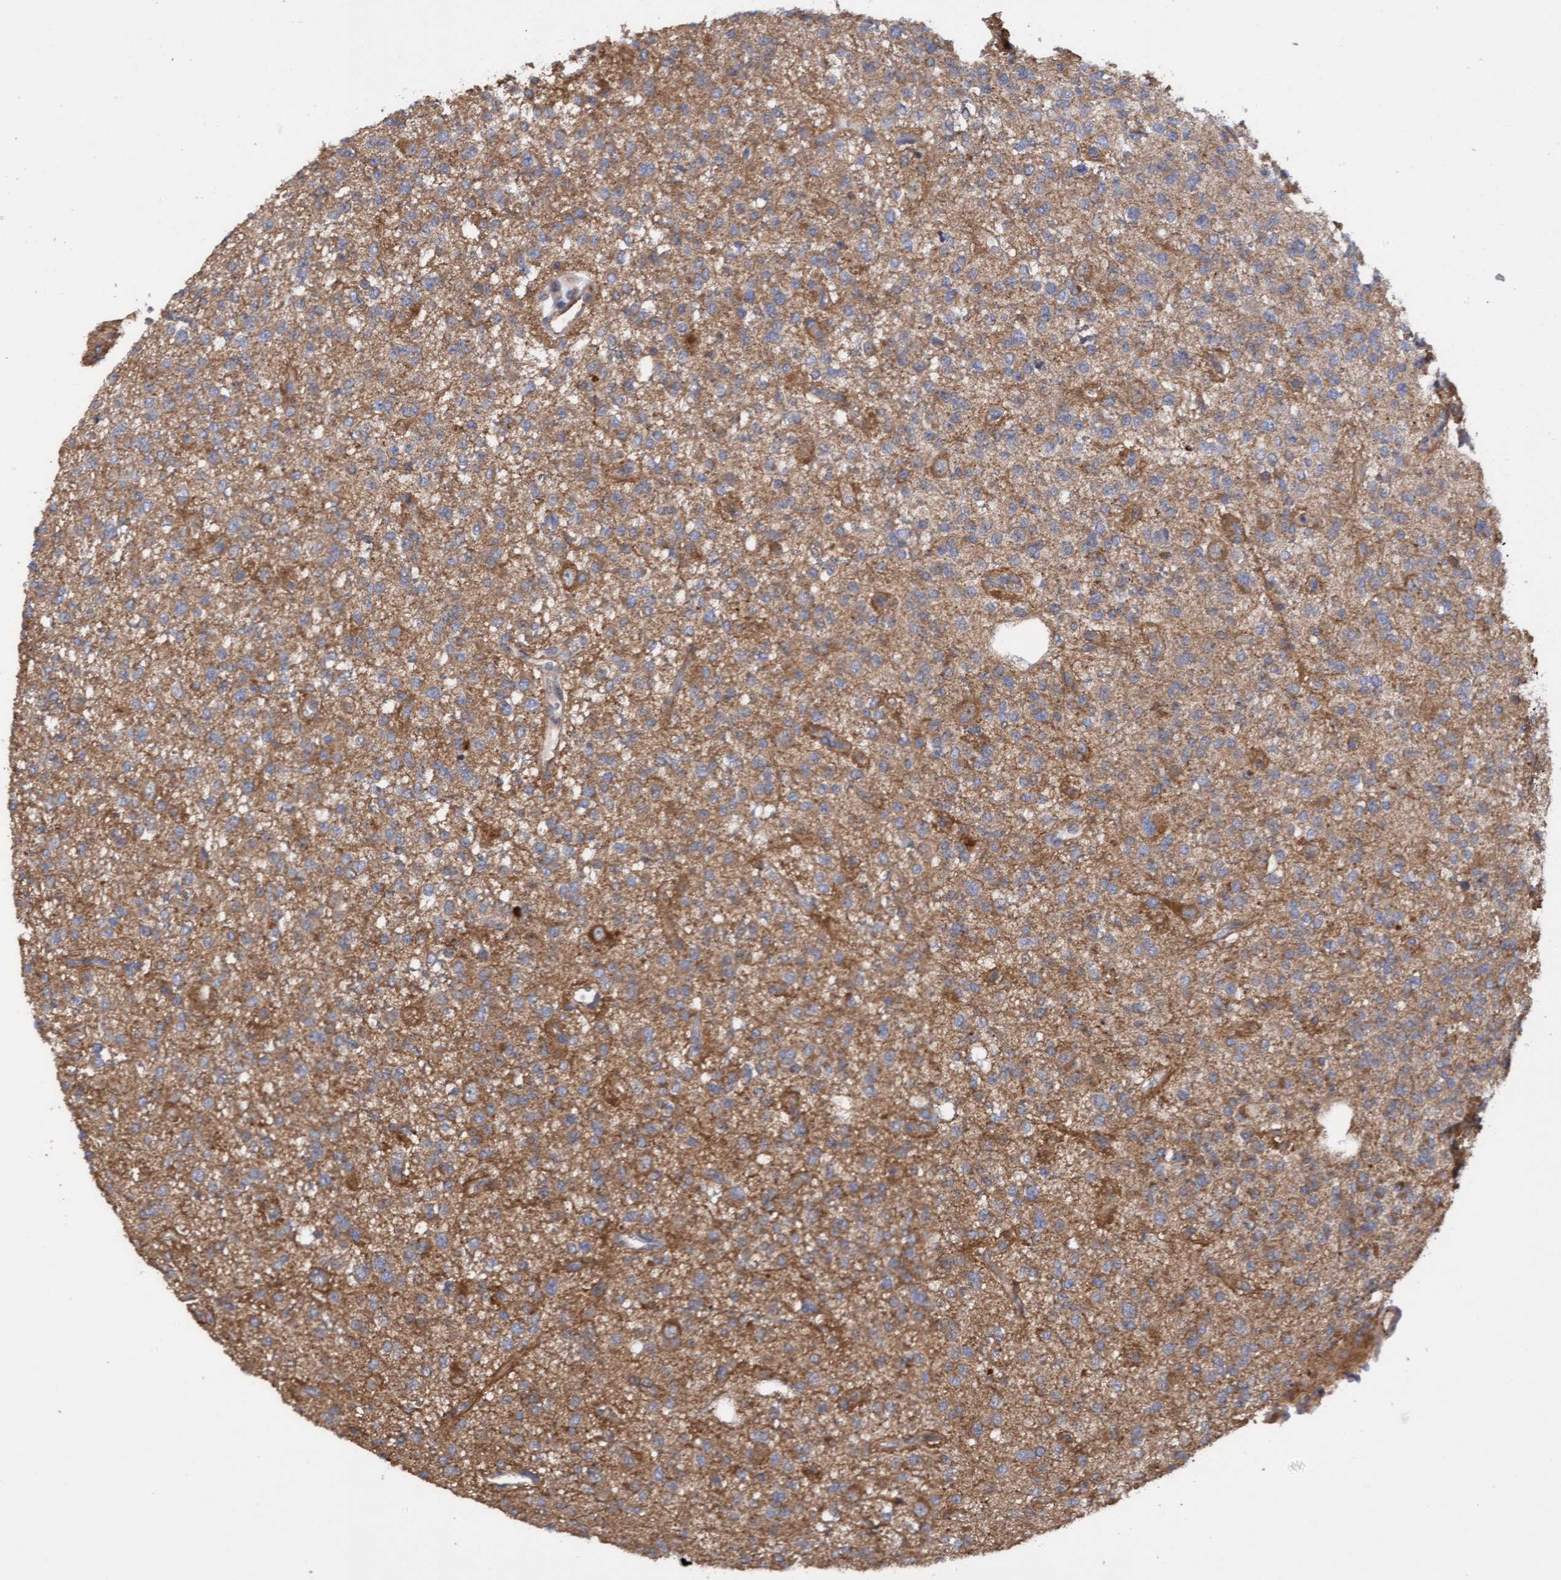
{"staining": {"intensity": "moderate", "quantity": ">75%", "location": "cytoplasmic/membranous"}, "tissue": "glioma", "cell_type": "Tumor cells", "image_type": "cancer", "snomed": [{"axis": "morphology", "description": "Glioma, malignant, Low grade"}, {"axis": "topography", "description": "Brain"}], "caption": "Malignant glioma (low-grade) stained for a protein shows moderate cytoplasmic/membranous positivity in tumor cells. (DAB IHC, brown staining for protein, blue staining for nuclei).", "gene": "ITFG1", "patient": {"sex": "male", "age": 38}}